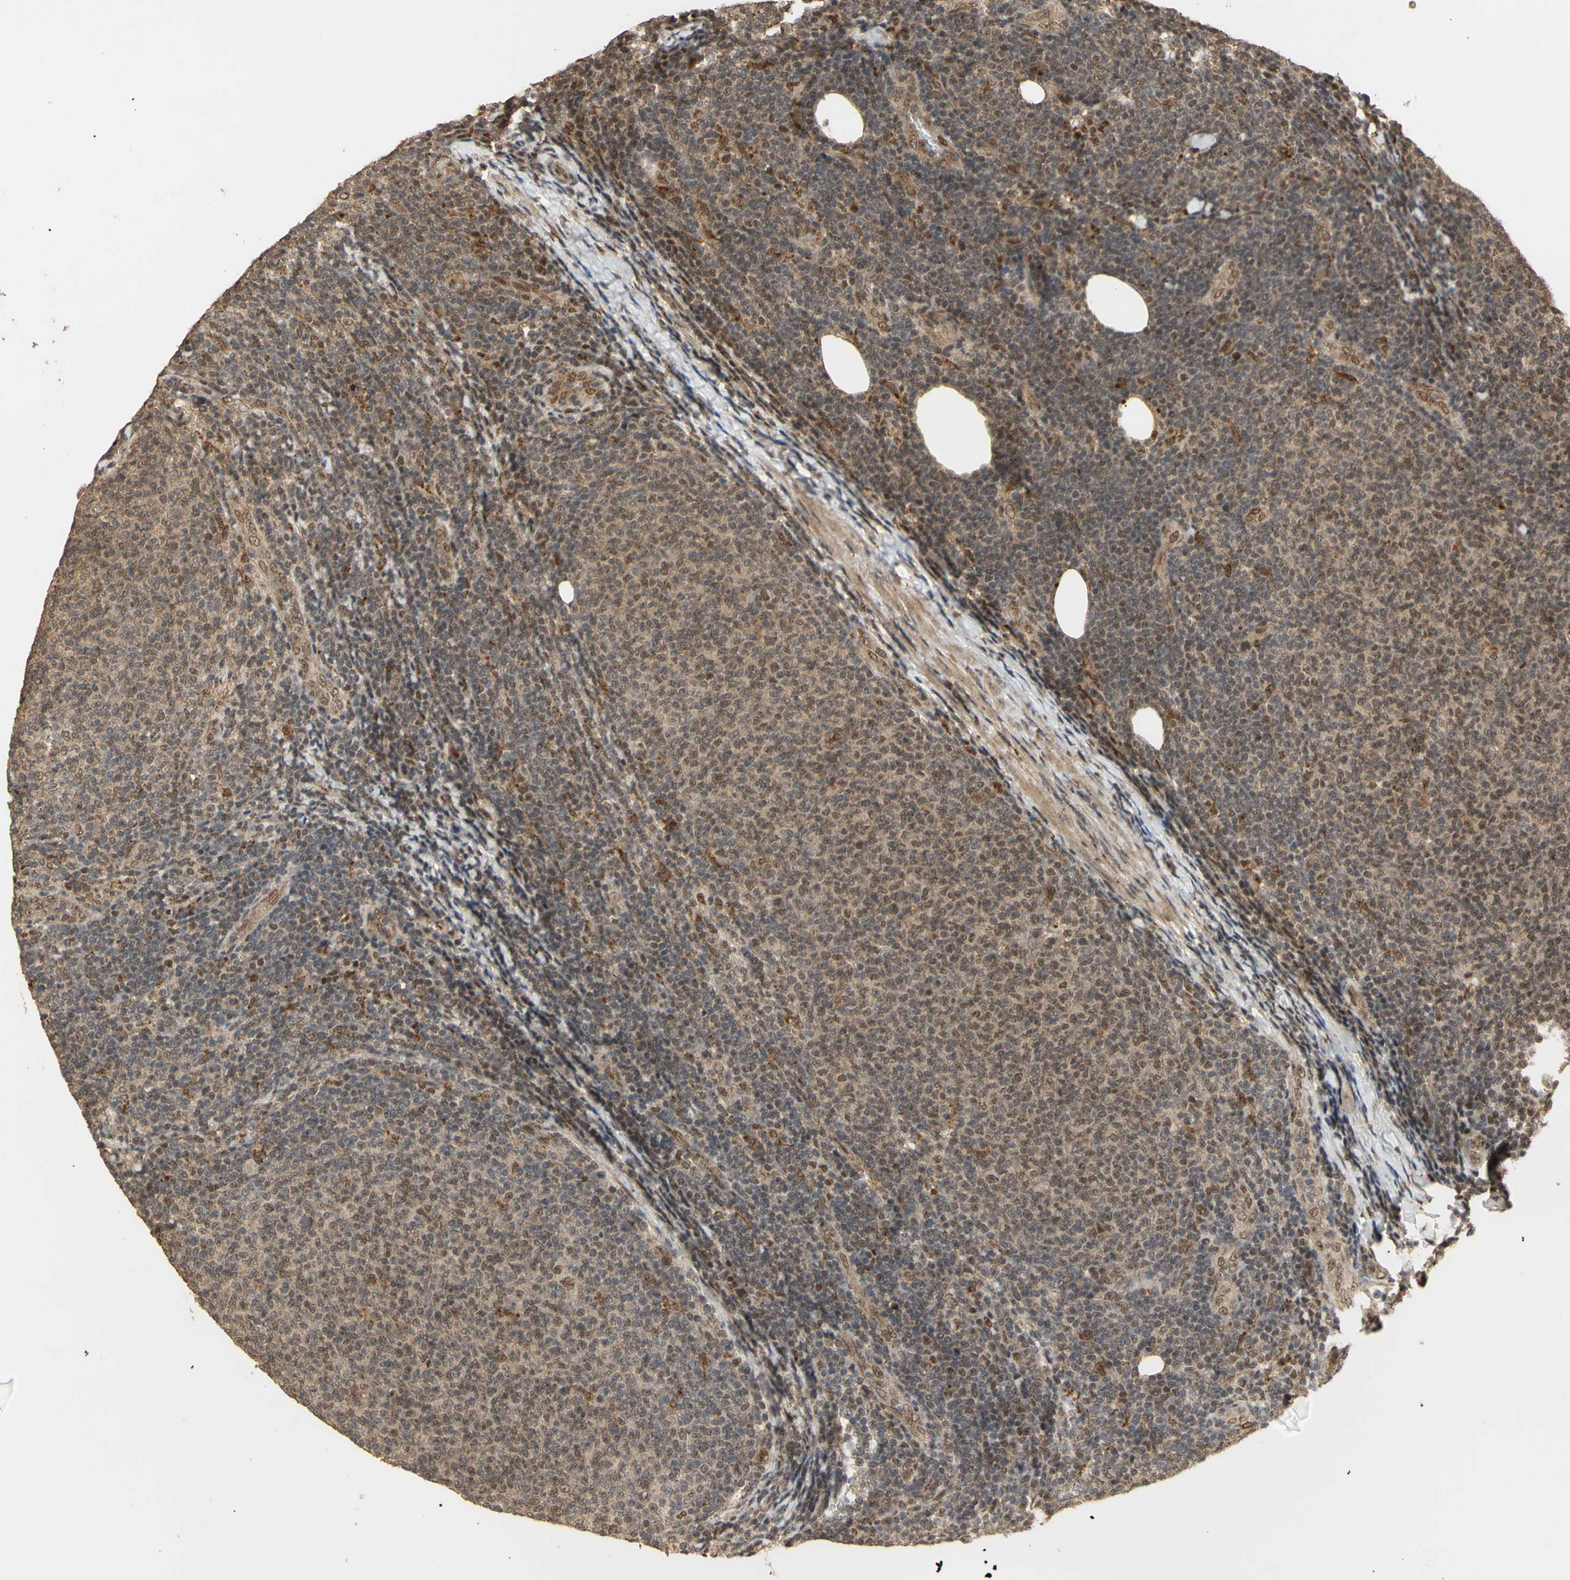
{"staining": {"intensity": "weak", "quantity": ">75%", "location": "nuclear"}, "tissue": "lymphoma", "cell_type": "Tumor cells", "image_type": "cancer", "snomed": [{"axis": "morphology", "description": "Malignant lymphoma, non-Hodgkin's type, Low grade"}, {"axis": "topography", "description": "Lymph node"}], "caption": "This micrograph reveals IHC staining of lymphoma, with low weak nuclear positivity in about >75% of tumor cells.", "gene": "GTF2E2", "patient": {"sex": "male", "age": 66}}